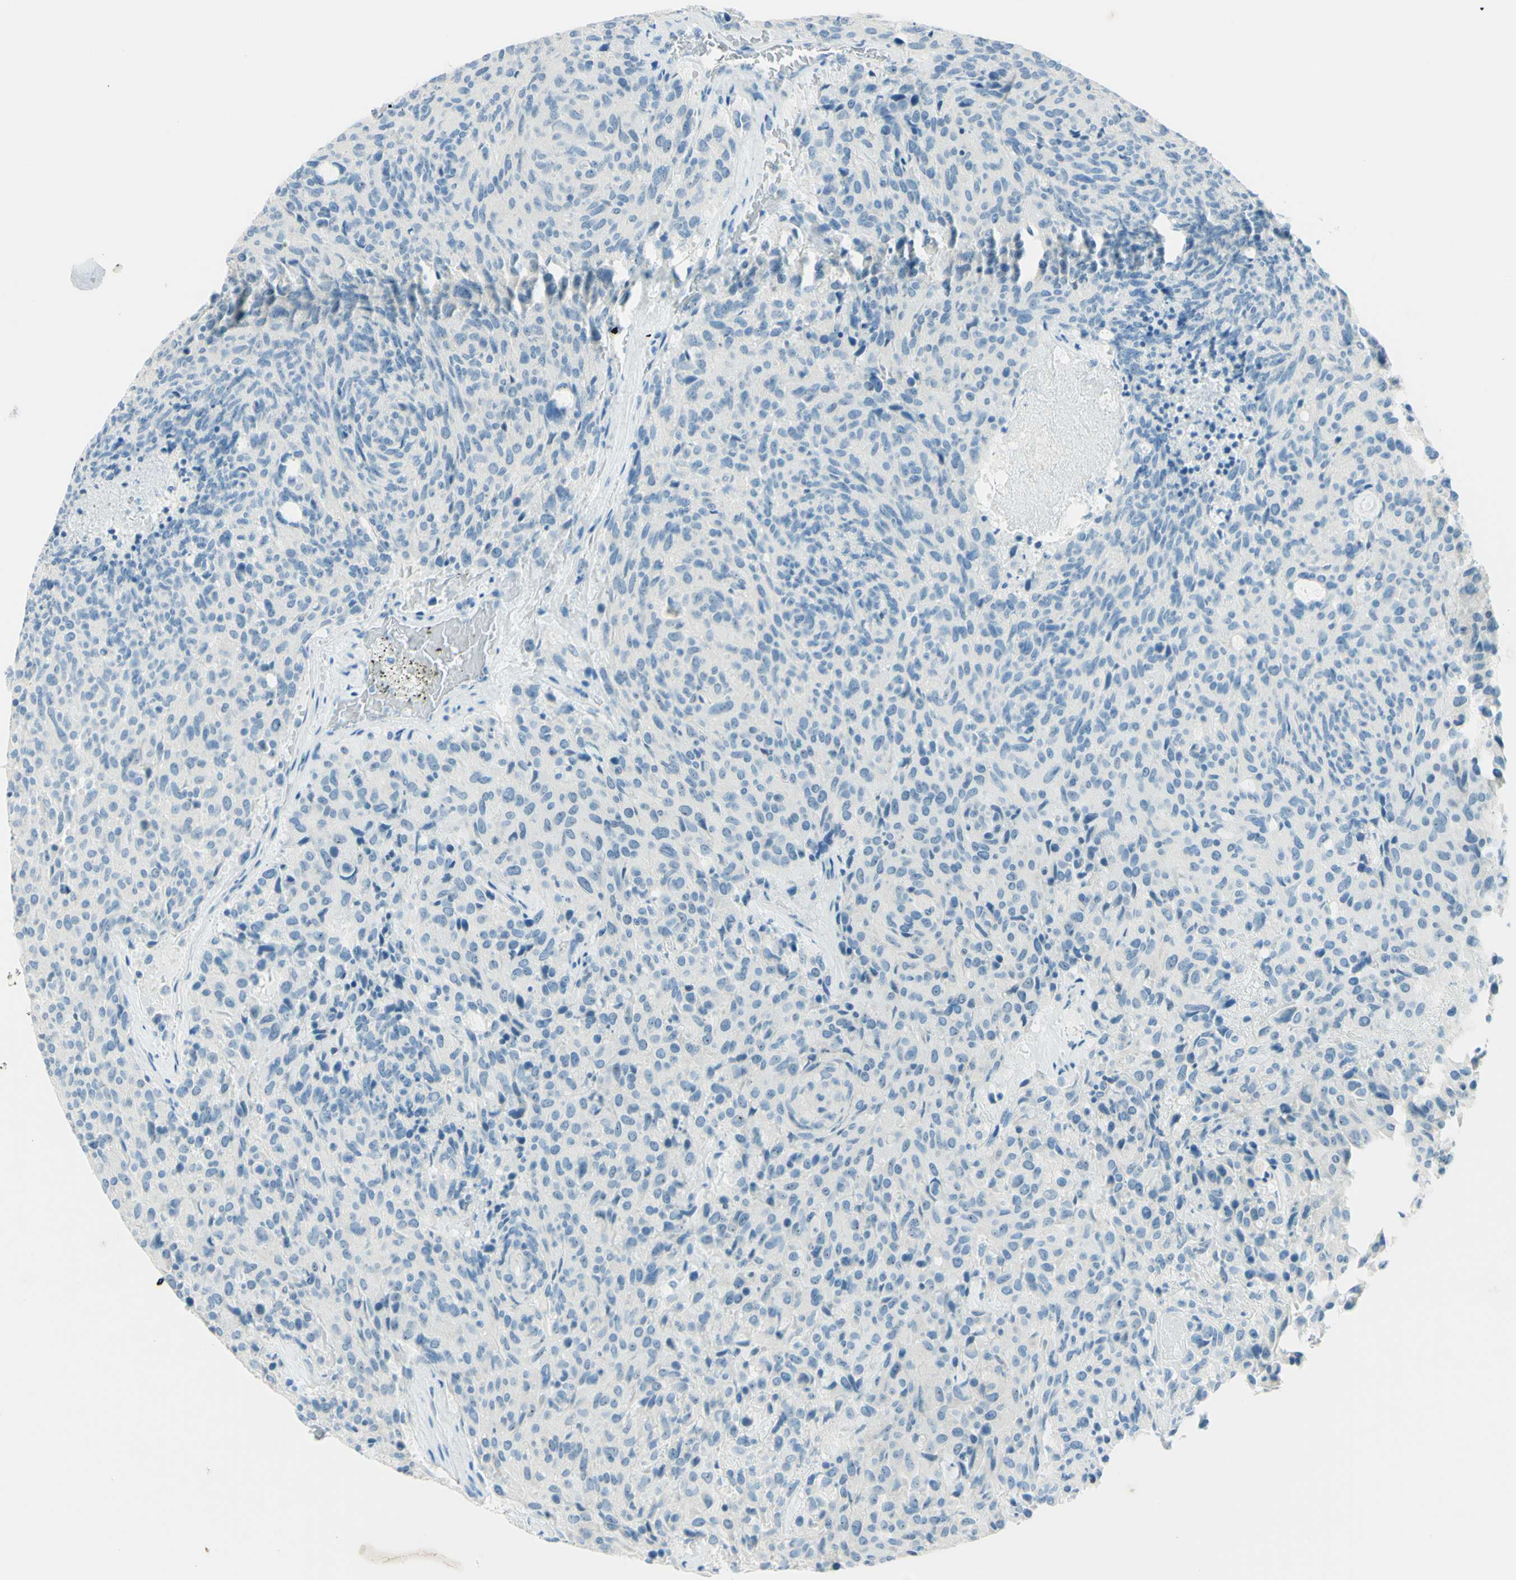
{"staining": {"intensity": "negative", "quantity": "none", "location": "none"}, "tissue": "carcinoid", "cell_type": "Tumor cells", "image_type": "cancer", "snomed": [{"axis": "morphology", "description": "Carcinoid, malignant, NOS"}, {"axis": "topography", "description": "Pancreas"}], "caption": "DAB immunohistochemical staining of carcinoid displays no significant positivity in tumor cells.", "gene": "FMR1NB", "patient": {"sex": "female", "age": 54}}